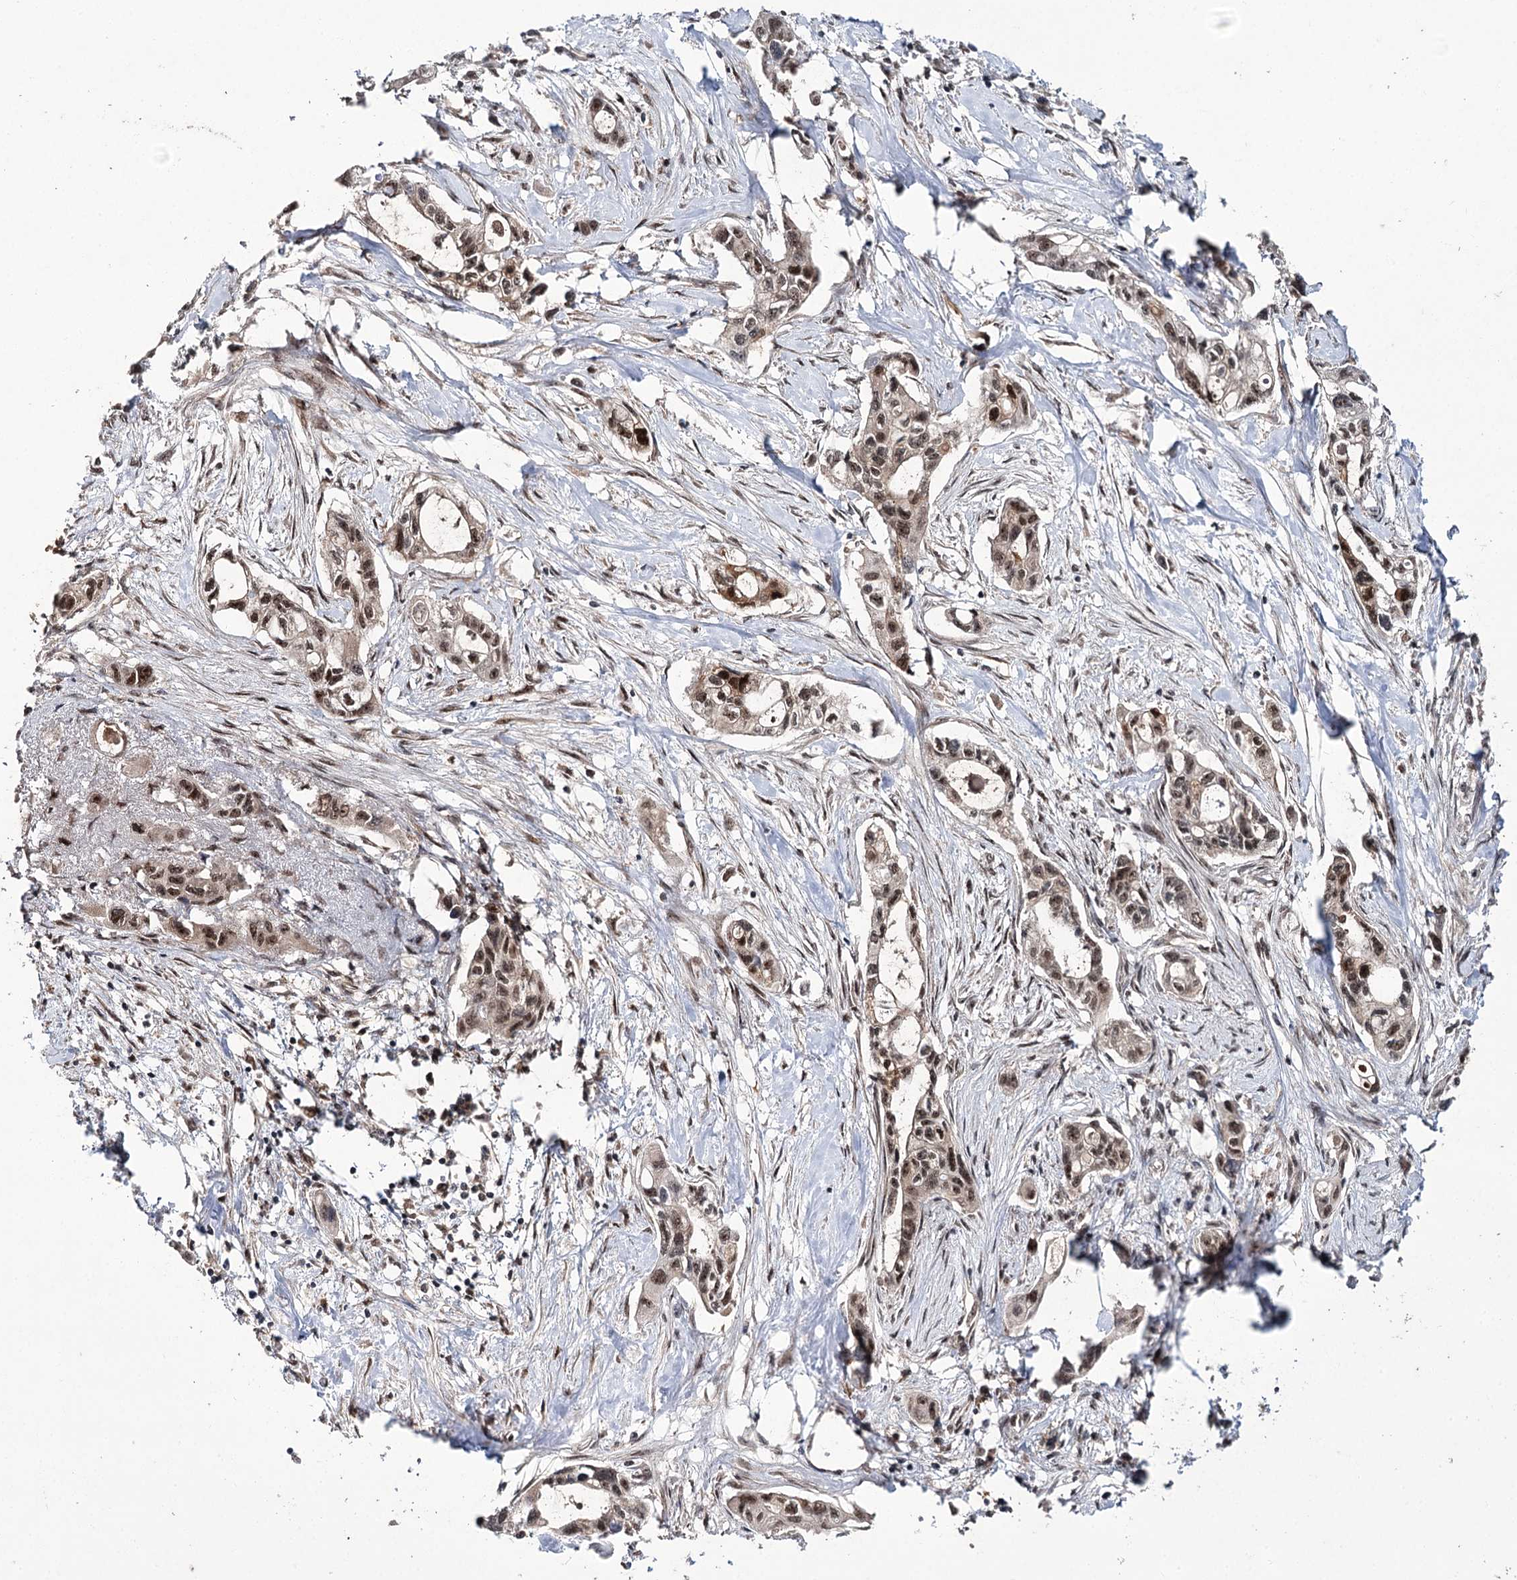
{"staining": {"intensity": "moderate", "quantity": ">75%", "location": "nuclear"}, "tissue": "pancreatic cancer", "cell_type": "Tumor cells", "image_type": "cancer", "snomed": [{"axis": "morphology", "description": "Adenocarcinoma, NOS"}, {"axis": "topography", "description": "Pancreas"}], "caption": "Immunohistochemistry (IHC) photomicrograph of neoplastic tissue: human pancreatic cancer stained using immunohistochemistry (IHC) displays medium levels of moderate protein expression localized specifically in the nuclear of tumor cells, appearing as a nuclear brown color.", "gene": "ERCC3", "patient": {"sex": "male", "age": 75}}